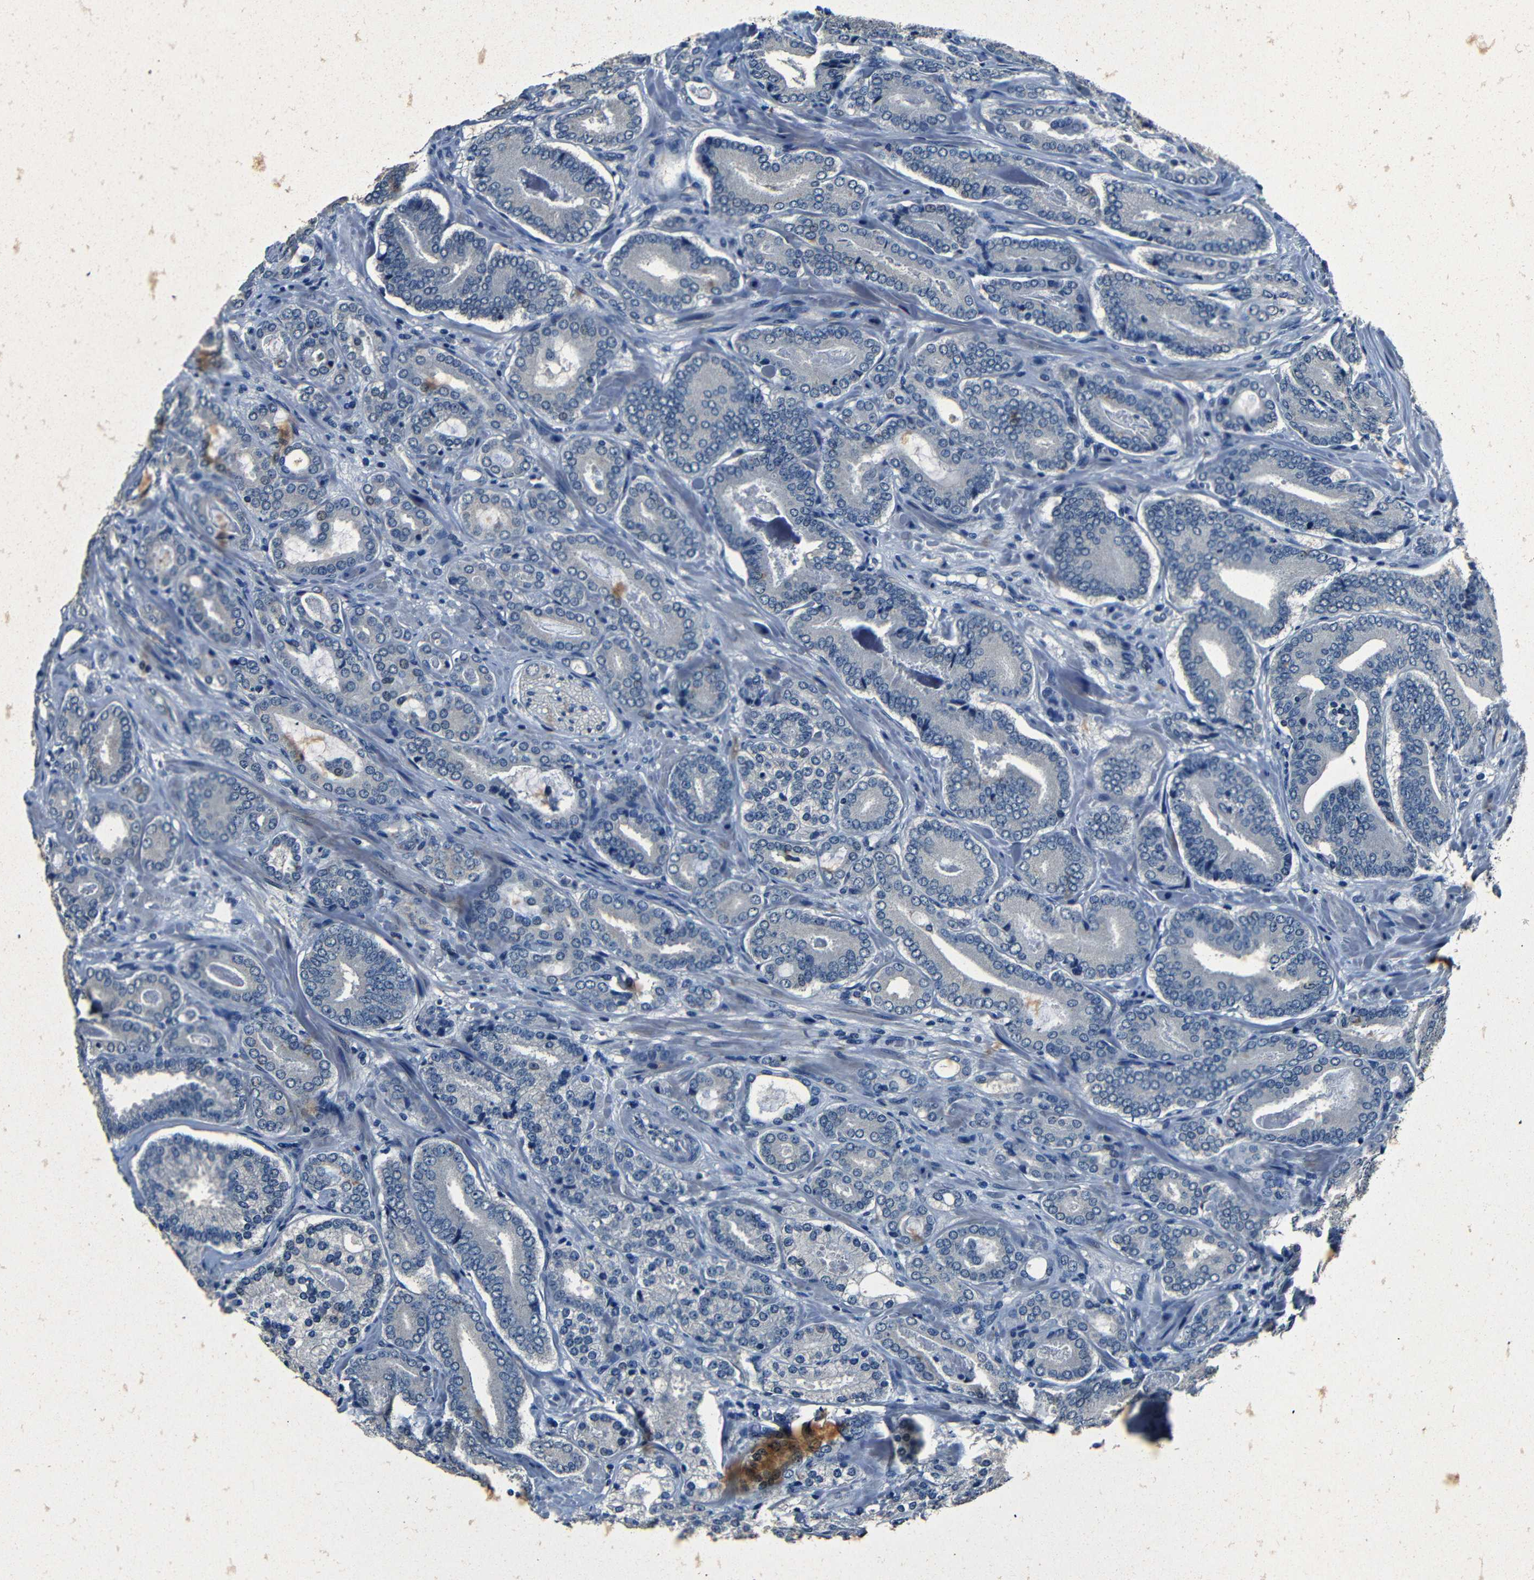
{"staining": {"intensity": "negative", "quantity": "none", "location": "none"}, "tissue": "prostate cancer", "cell_type": "Tumor cells", "image_type": "cancer", "snomed": [{"axis": "morphology", "description": "Adenocarcinoma, High grade"}, {"axis": "topography", "description": "Prostate"}], "caption": "High magnification brightfield microscopy of high-grade adenocarcinoma (prostate) stained with DAB (brown) and counterstained with hematoxylin (blue): tumor cells show no significant positivity.", "gene": "NCMAP", "patient": {"sex": "male", "age": 61}}